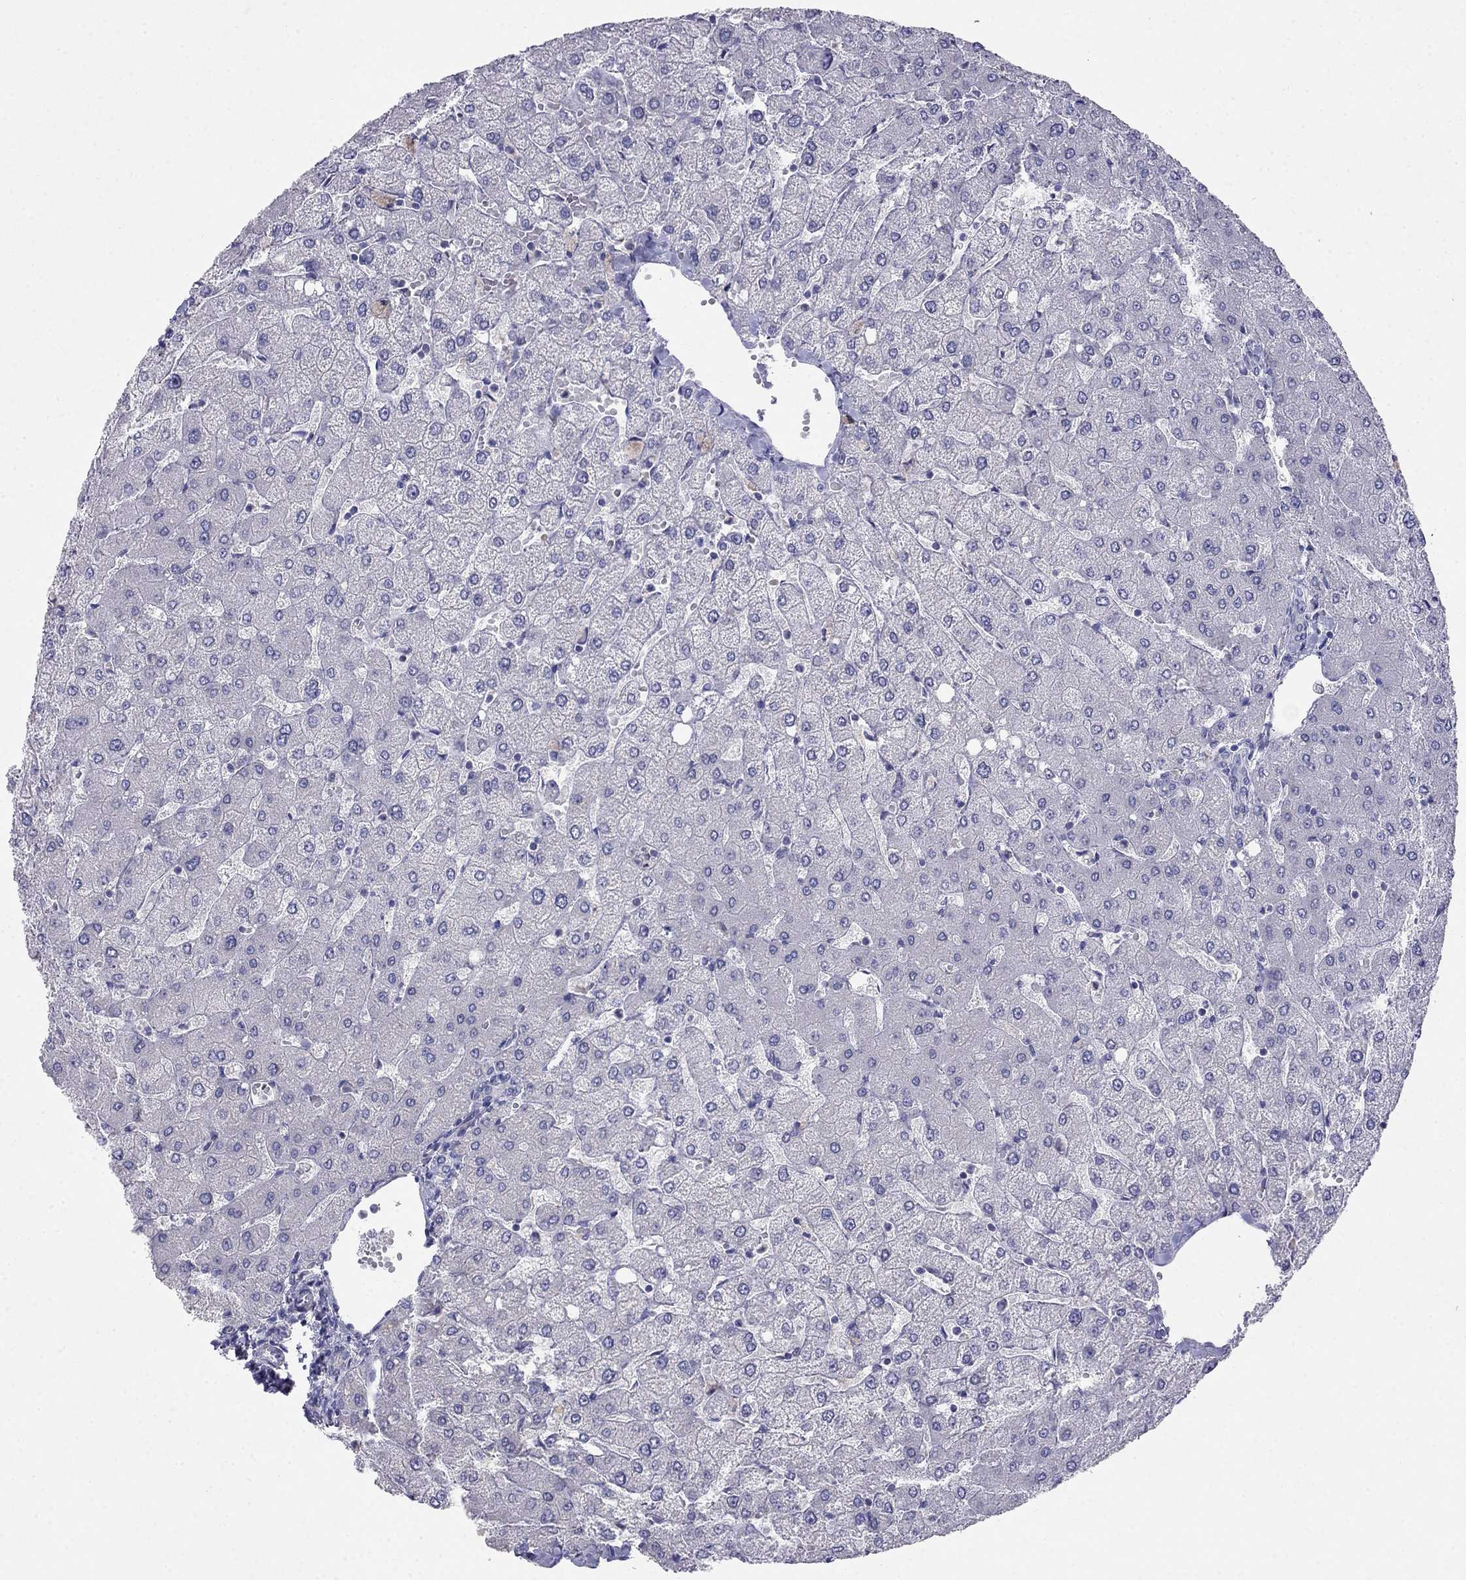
{"staining": {"intensity": "negative", "quantity": "none", "location": "none"}, "tissue": "liver", "cell_type": "Cholangiocytes", "image_type": "normal", "snomed": [{"axis": "morphology", "description": "Normal tissue, NOS"}, {"axis": "topography", "description": "Liver"}], "caption": "Immunohistochemistry (IHC) image of benign liver stained for a protein (brown), which demonstrates no staining in cholangiocytes.", "gene": "LY6H", "patient": {"sex": "female", "age": 54}}